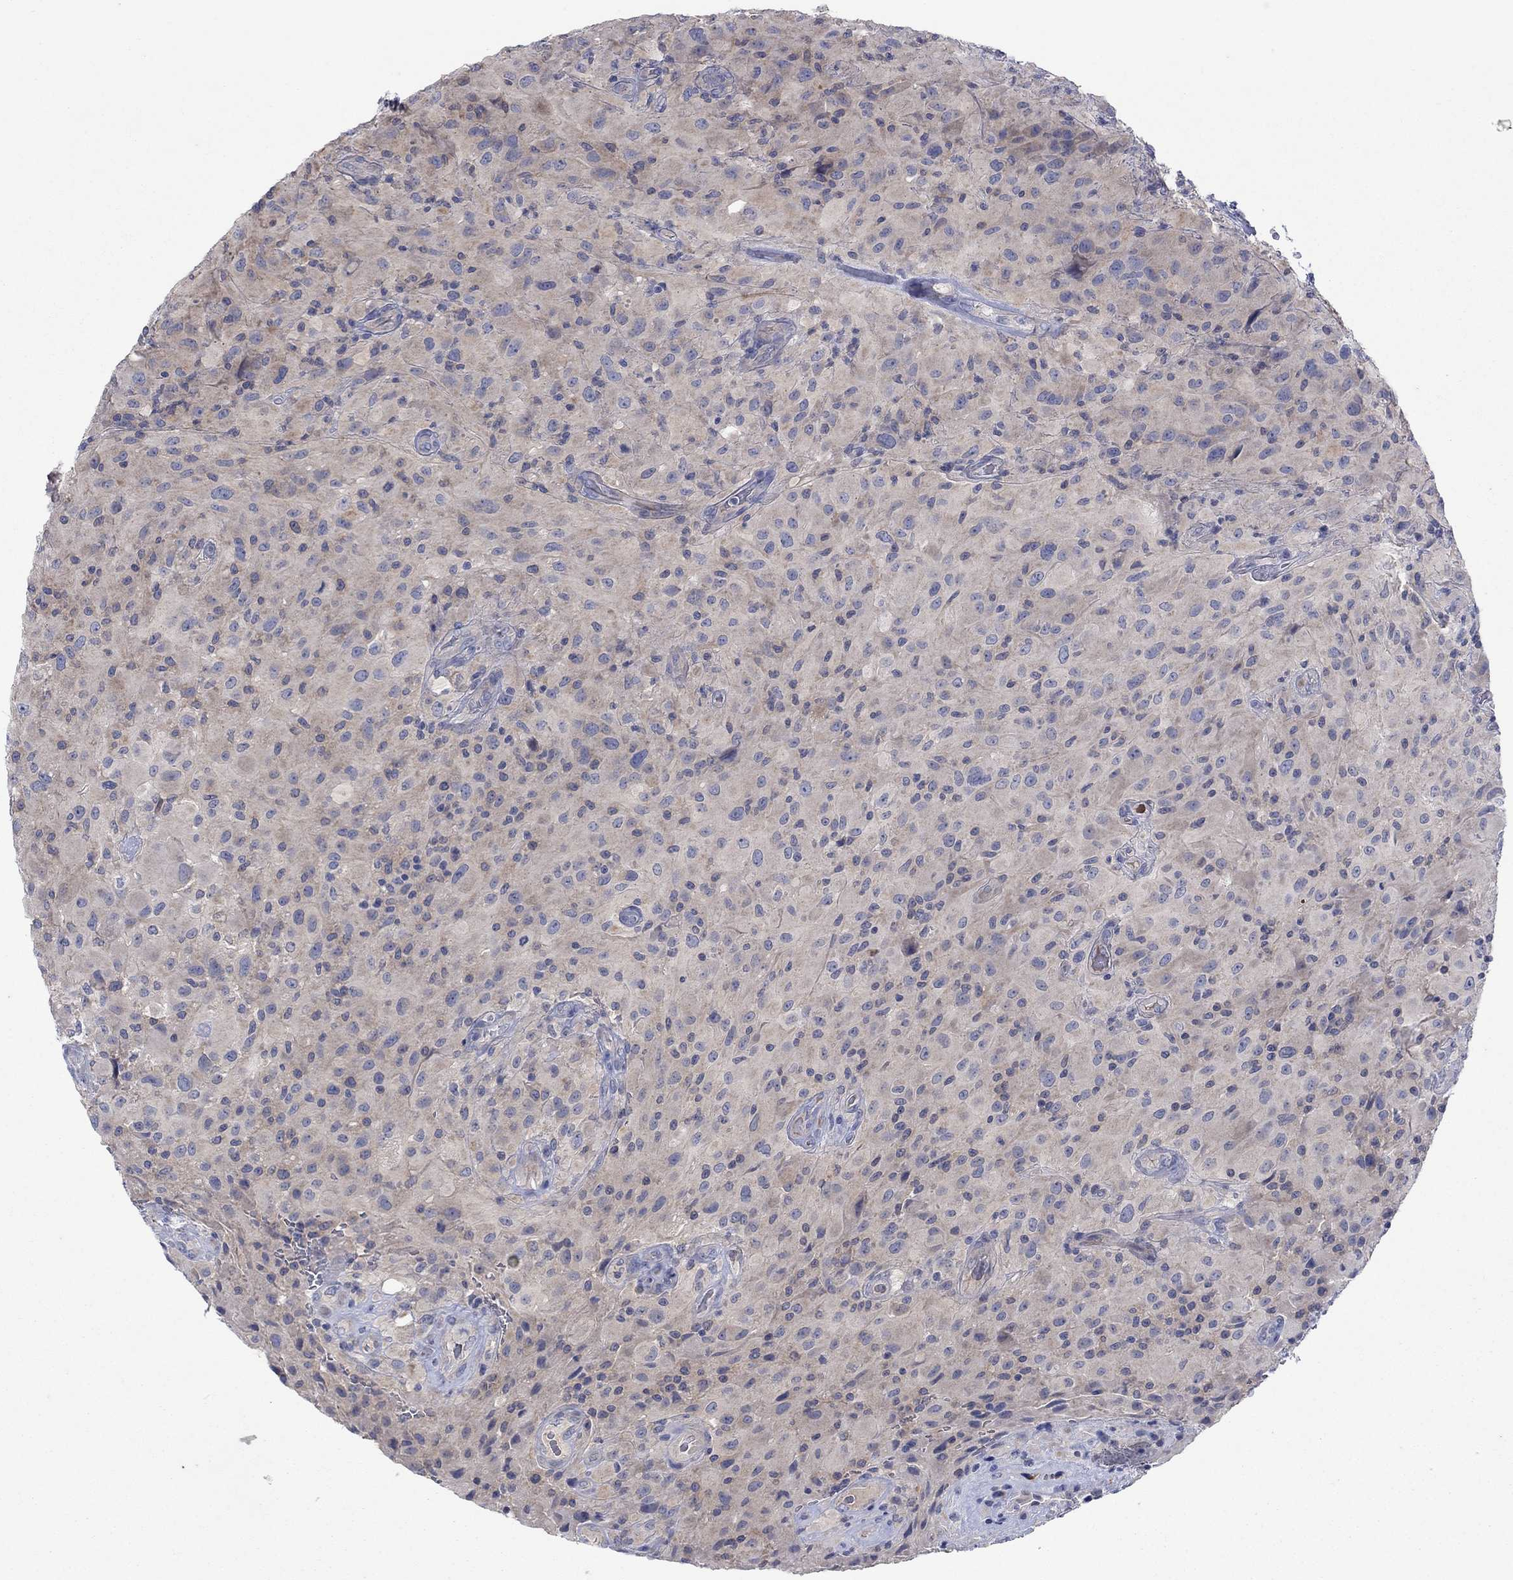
{"staining": {"intensity": "negative", "quantity": "none", "location": "none"}, "tissue": "glioma", "cell_type": "Tumor cells", "image_type": "cancer", "snomed": [{"axis": "morphology", "description": "Glioma, malignant, High grade"}, {"axis": "topography", "description": "Cerebral cortex"}], "caption": "This histopathology image is of glioma stained with immunohistochemistry to label a protein in brown with the nuclei are counter-stained blue. There is no staining in tumor cells. (Brightfield microscopy of DAB (3,3'-diaminobenzidine) IHC at high magnification).", "gene": "PLCL2", "patient": {"sex": "male", "age": 35}}